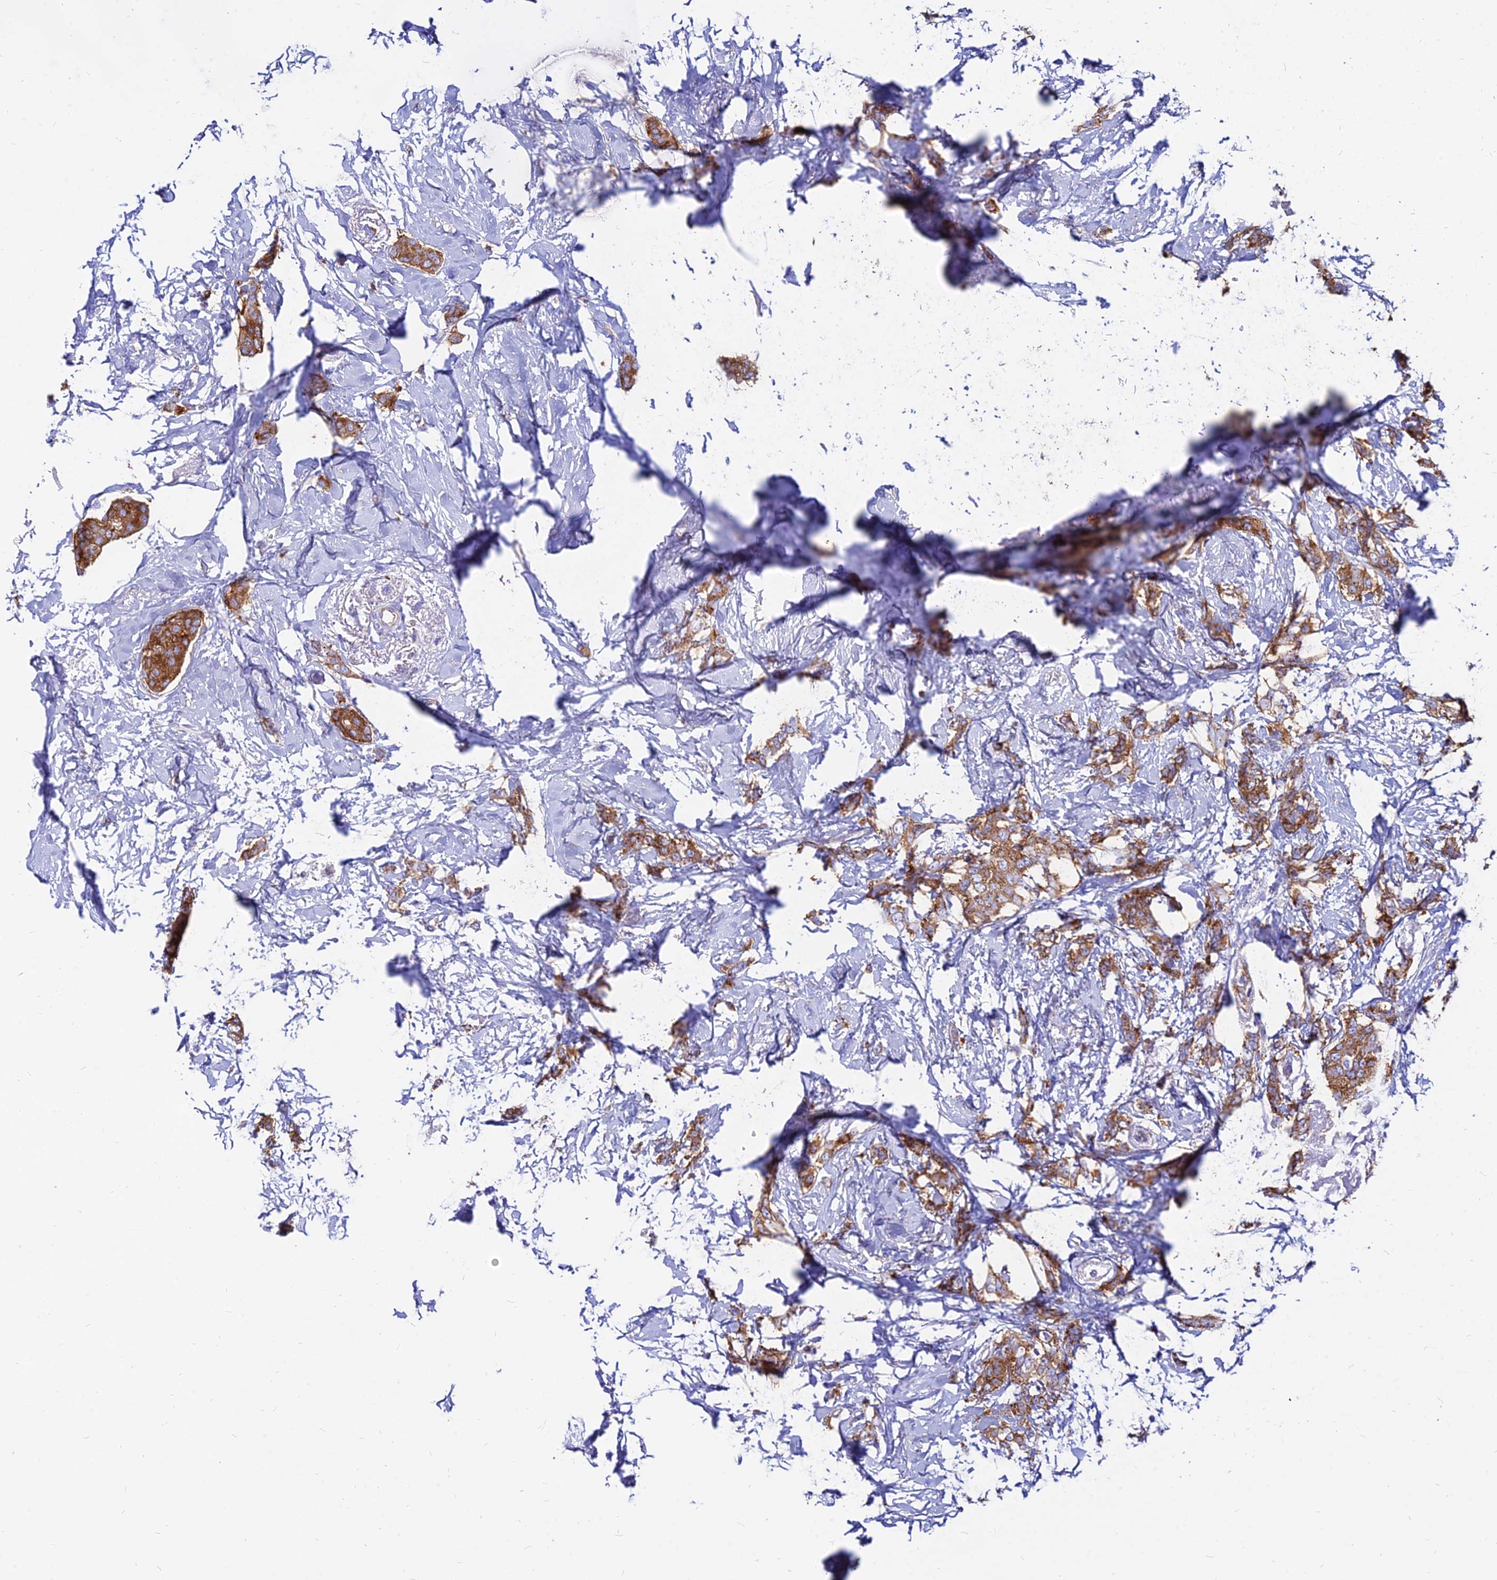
{"staining": {"intensity": "moderate", "quantity": ">75%", "location": "cytoplasmic/membranous"}, "tissue": "breast cancer", "cell_type": "Tumor cells", "image_type": "cancer", "snomed": [{"axis": "morphology", "description": "Duct carcinoma"}, {"axis": "topography", "description": "Breast"}], "caption": "Moderate cytoplasmic/membranous staining for a protein is present in about >75% of tumor cells of breast cancer (infiltrating ductal carcinoma) using IHC.", "gene": "AGTRAP", "patient": {"sex": "female", "age": 72}}